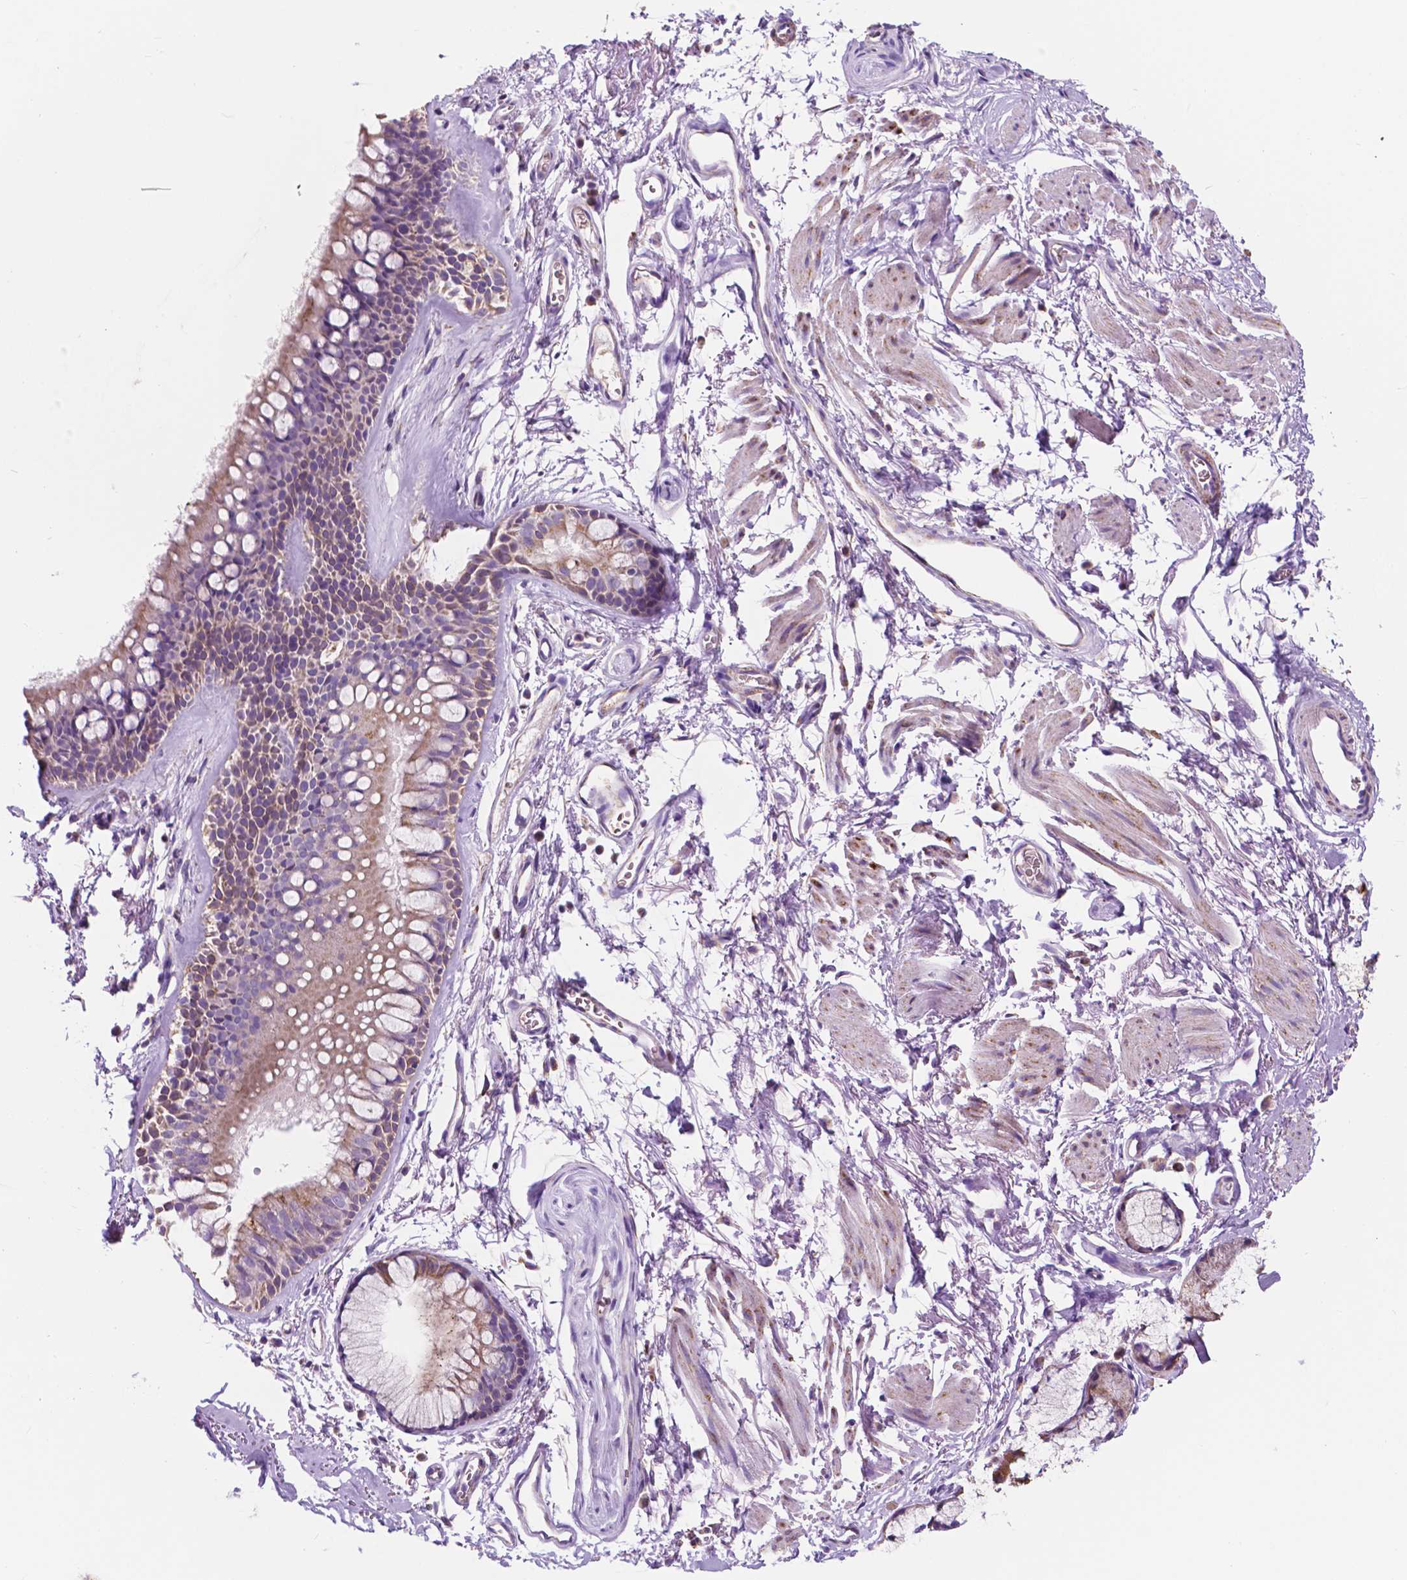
{"staining": {"intensity": "negative", "quantity": "none", "location": "none"}, "tissue": "adipose tissue", "cell_type": "Adipocytes", "image_type": "normal", "snomed": [{"axis": "morphology", "description": "Normal tissue, NOS"}, {"axis": "topography", "description": "Cartilage tissue"}, {"axis": "topography", "description": "Bronchus"}], "caption": "Immunohistochemistry (IHC) histopathology image of normal human adipose tissue stained for a protein (brown), which exhibits no positivity in adipocytes.", "gene": "TRPV5", "patient": {"sex": "female", "age": 79}}